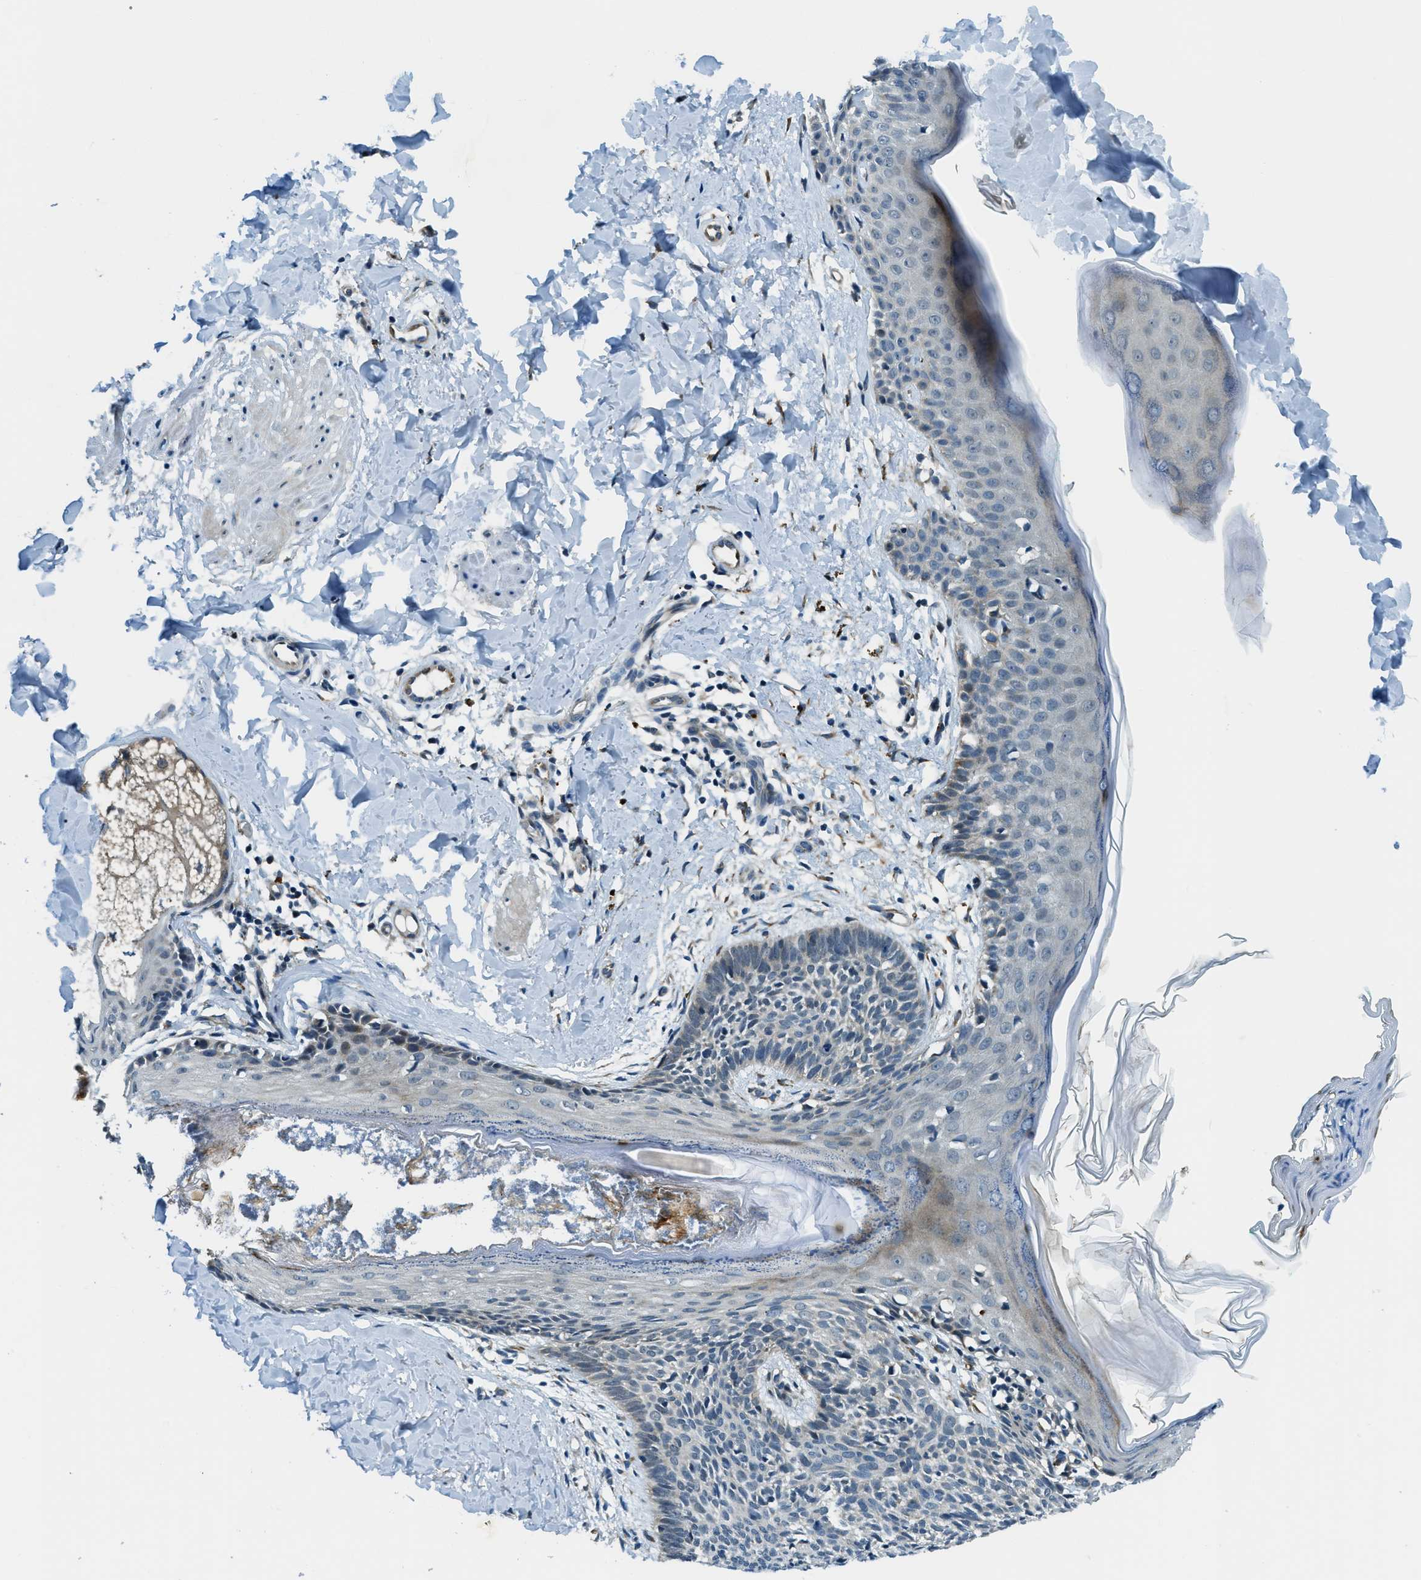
{"staining": {"intensity": "negative", "quantity": "none", "location": "none"}, "tissue": "skin cancer", "cell_type": "Tumor cells", "image_type": "cancer", "snomed": [{"axis": "morphology", "description": "Basal cell carcinoma"}, {"axis": "topography", "description": "Skin"}], "caption": "DAB immunohistochemical staining of skin cancer (basal cell carcinoma) displays no significant staining in tumor cells. (IHC, brightfield microscopy, high magnification).", "gene": "GINM1", "patient": {"sex": "male", "age": 60}}